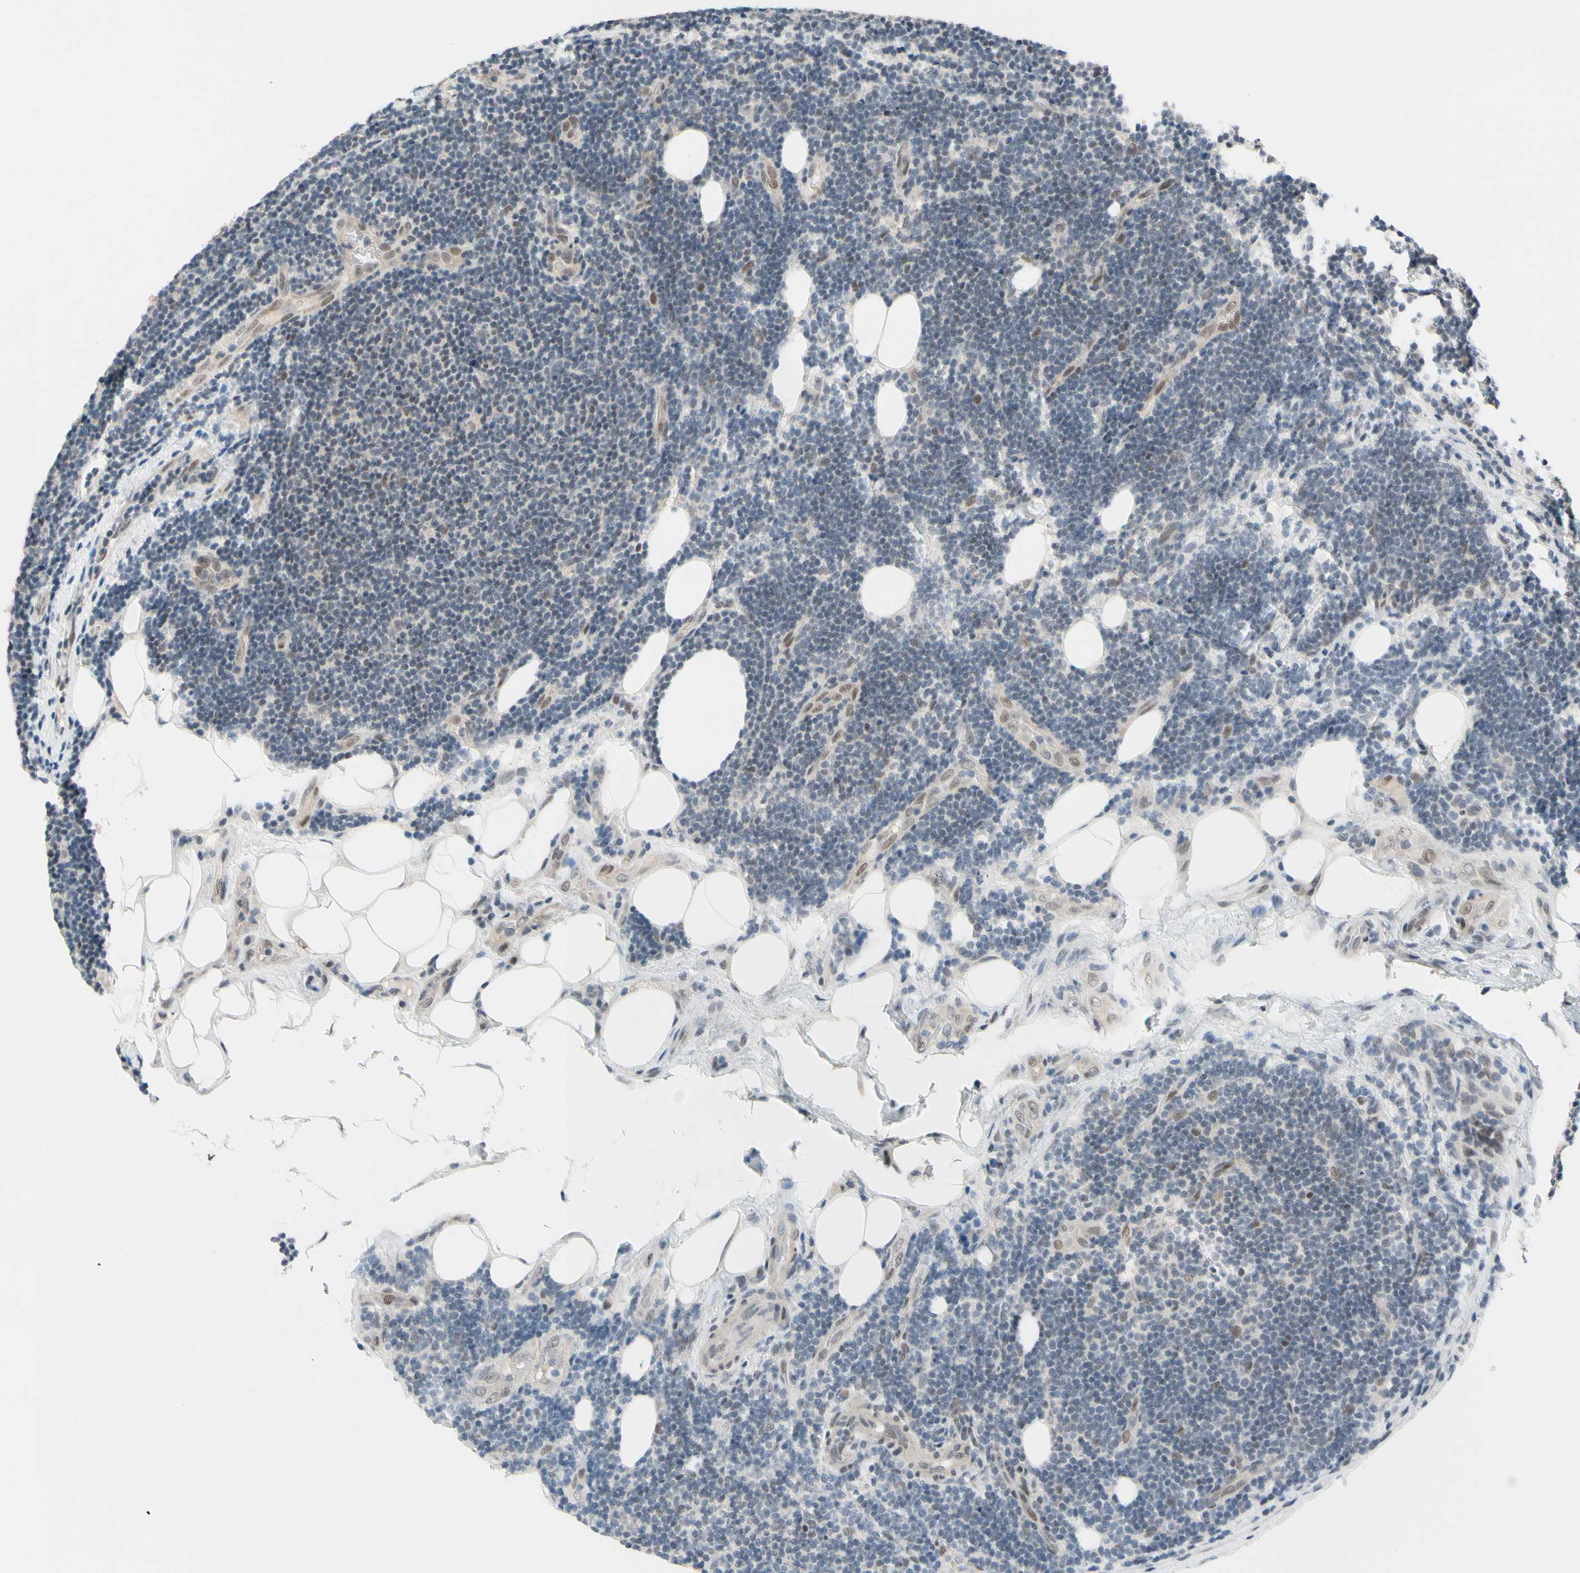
{"staining": {"intensity": "weak", "quantity": "<25%", "location": "nuclear"}, "tissue": "lymphoma", "cell_type": "Tumor cells", "image_type": "cancer", "snomed": [{"axis": "morphology", "description": "Malignant lymphoma, non-Hodgkin's type, Low grade"}, {"axis": "topography", "description": "Lymph node"}], "caption": "Lymphoma was stained to show a protein in brown. There is no significant expression in tumor cells. Brightfield microscopy of IHC stained with DAB (3,3'-diaminobenzidine) (brown) and hematoxylin (blue), captured at high magnification.", "gene": "TAF4", "patient": {"sex": "male", "age": 83}}